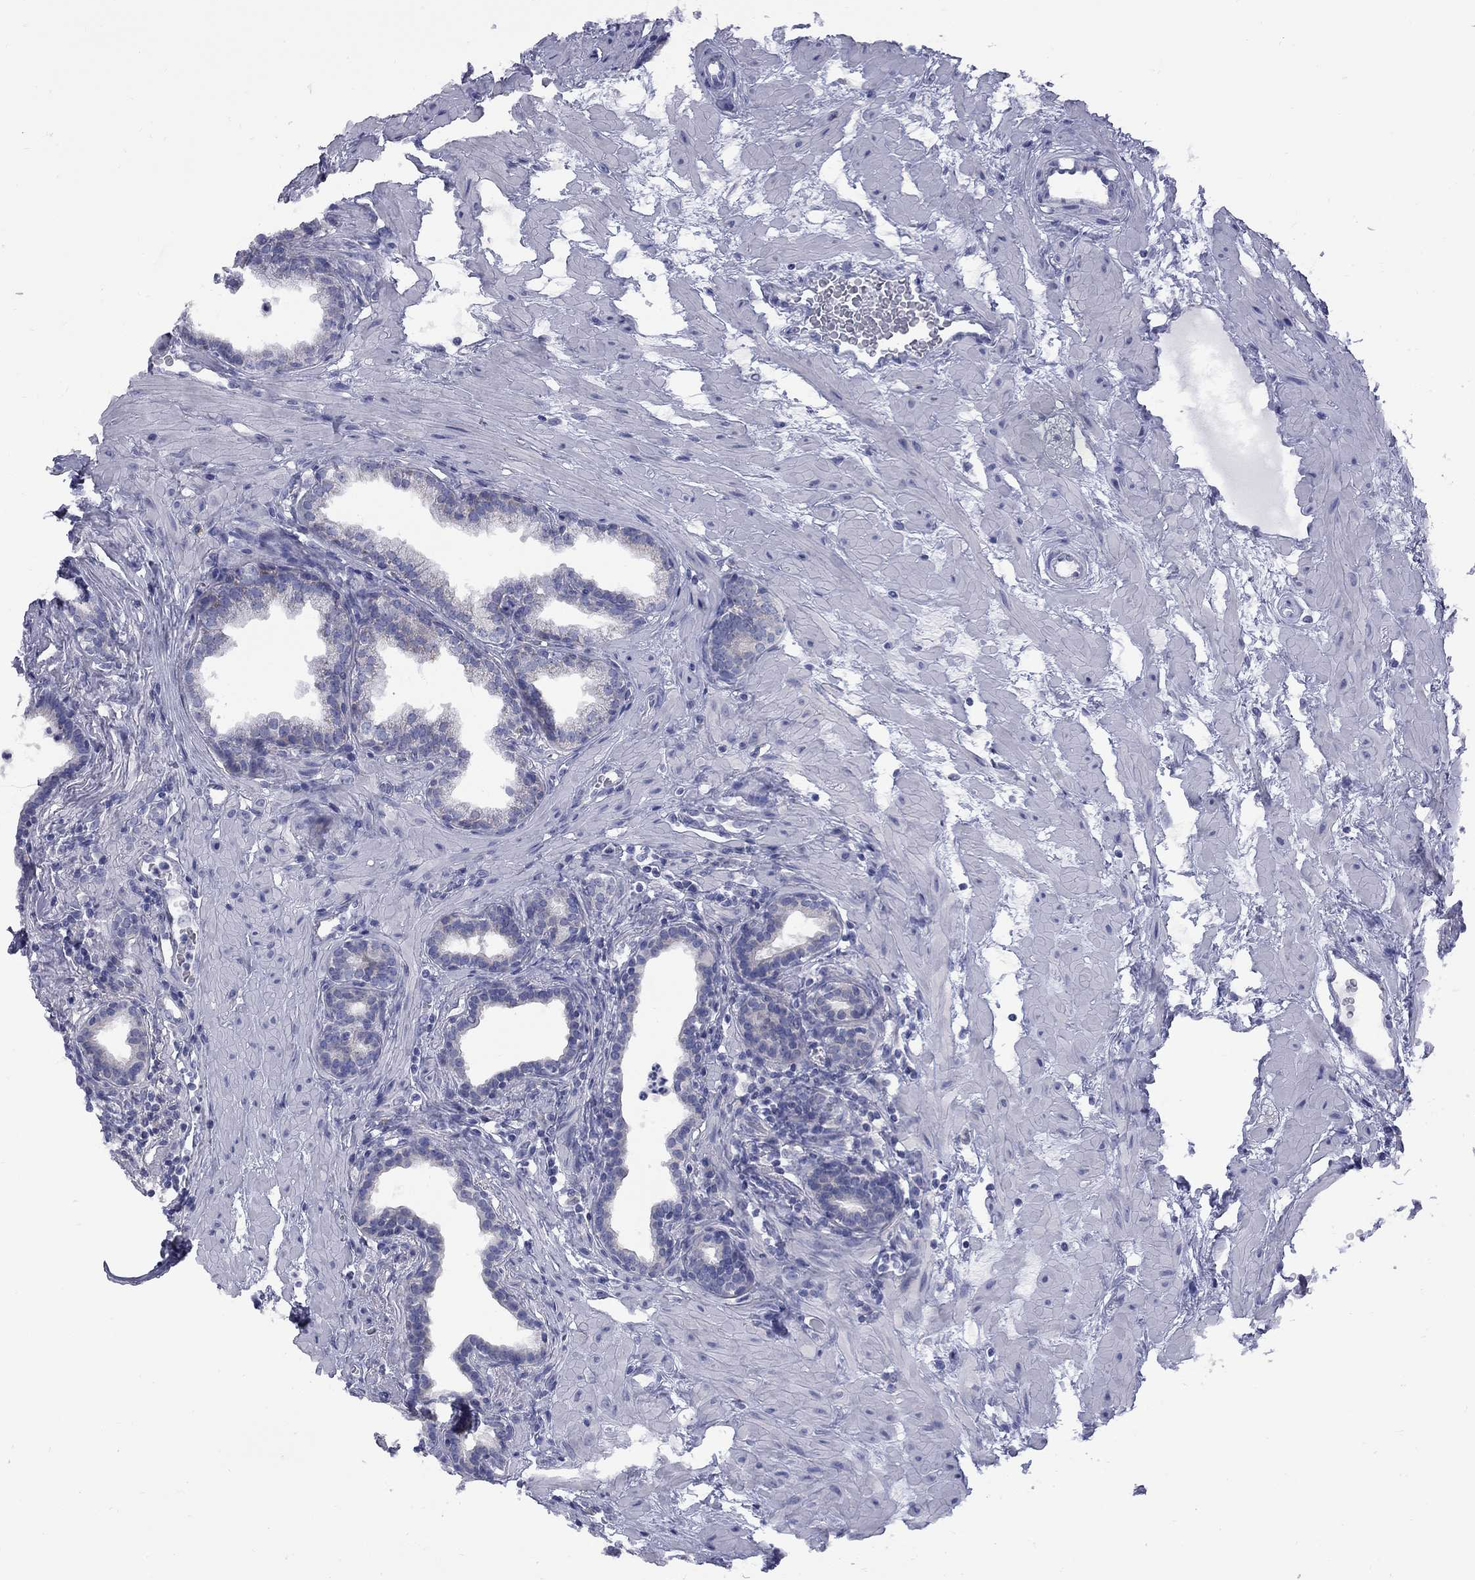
{"staining": {"intensity": "negative", "quantity": "none", "location": "none"}, "tissue": "prostate", "cell_type": "Glandular cells", "image_type": "normal", "snomed": [{"axis": "morphology", "description": "Normal tissue, NOS"}, {"axis": "topography", "description": "Prostate"}], "caption": "An immunohistochemistry (IHC) micrograph of normal prostate is shown. There is no staining in glandular cells of prostate.", "gene": "ABCB4", "patient": {"sex": "male", "age": 37}}